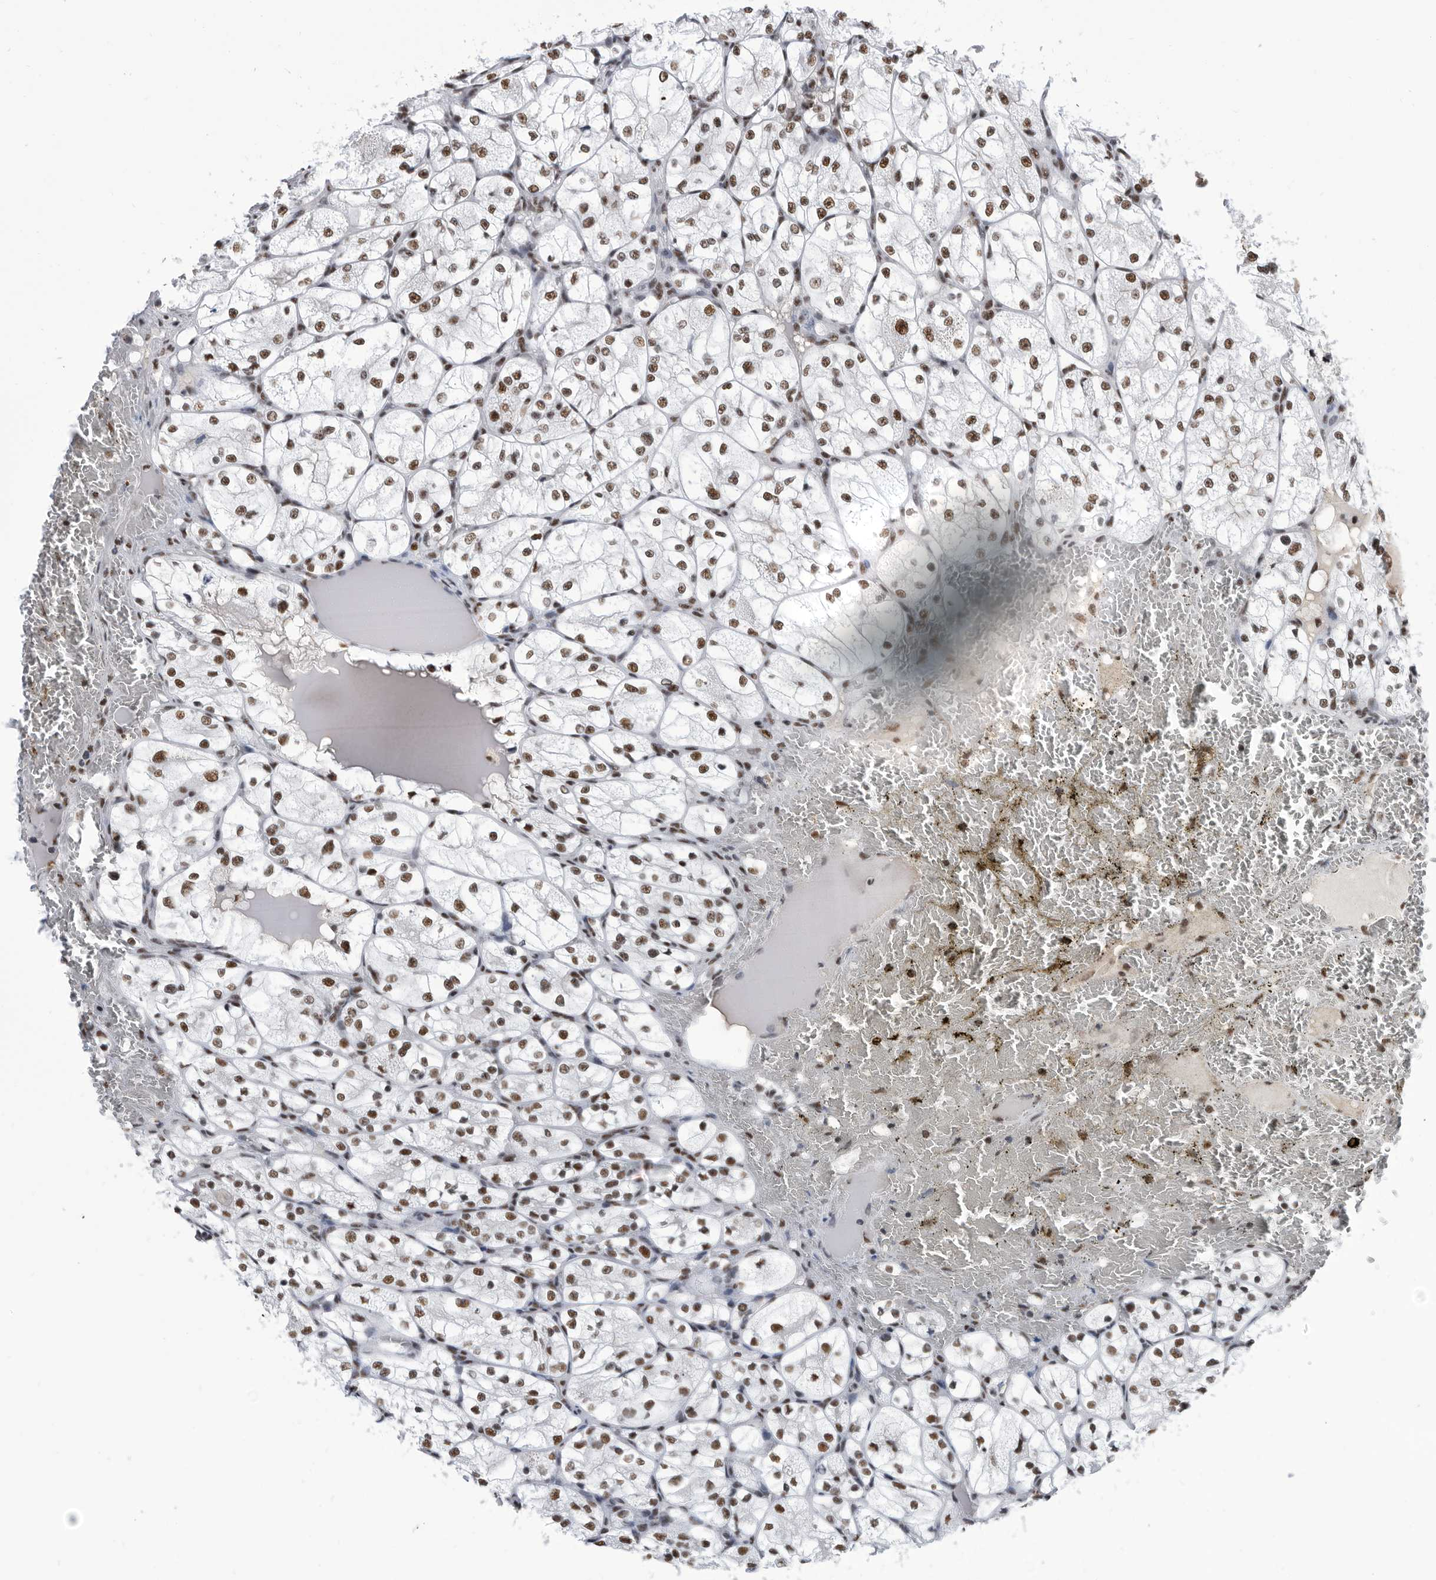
{"staining": {"intensity": "moderate", "quantity": ">75%", "location": "nuclear"}, "tissue": "renal cancer", "cell_type": "Tumor cells", "image_type": "cancer", "snomed": [{"axis": "morphology", "description": "Adenocarcinoma, NOS"}, {"axis": "topography", "description": "Kidney"}], "caption": "Tumor cells demonstrate moderate nuclear staining in about >75% of cells in renal cancer (adenocarcinoma).", "gene": "SF3A1", "patient": {"sex": "female", "age": 69}}